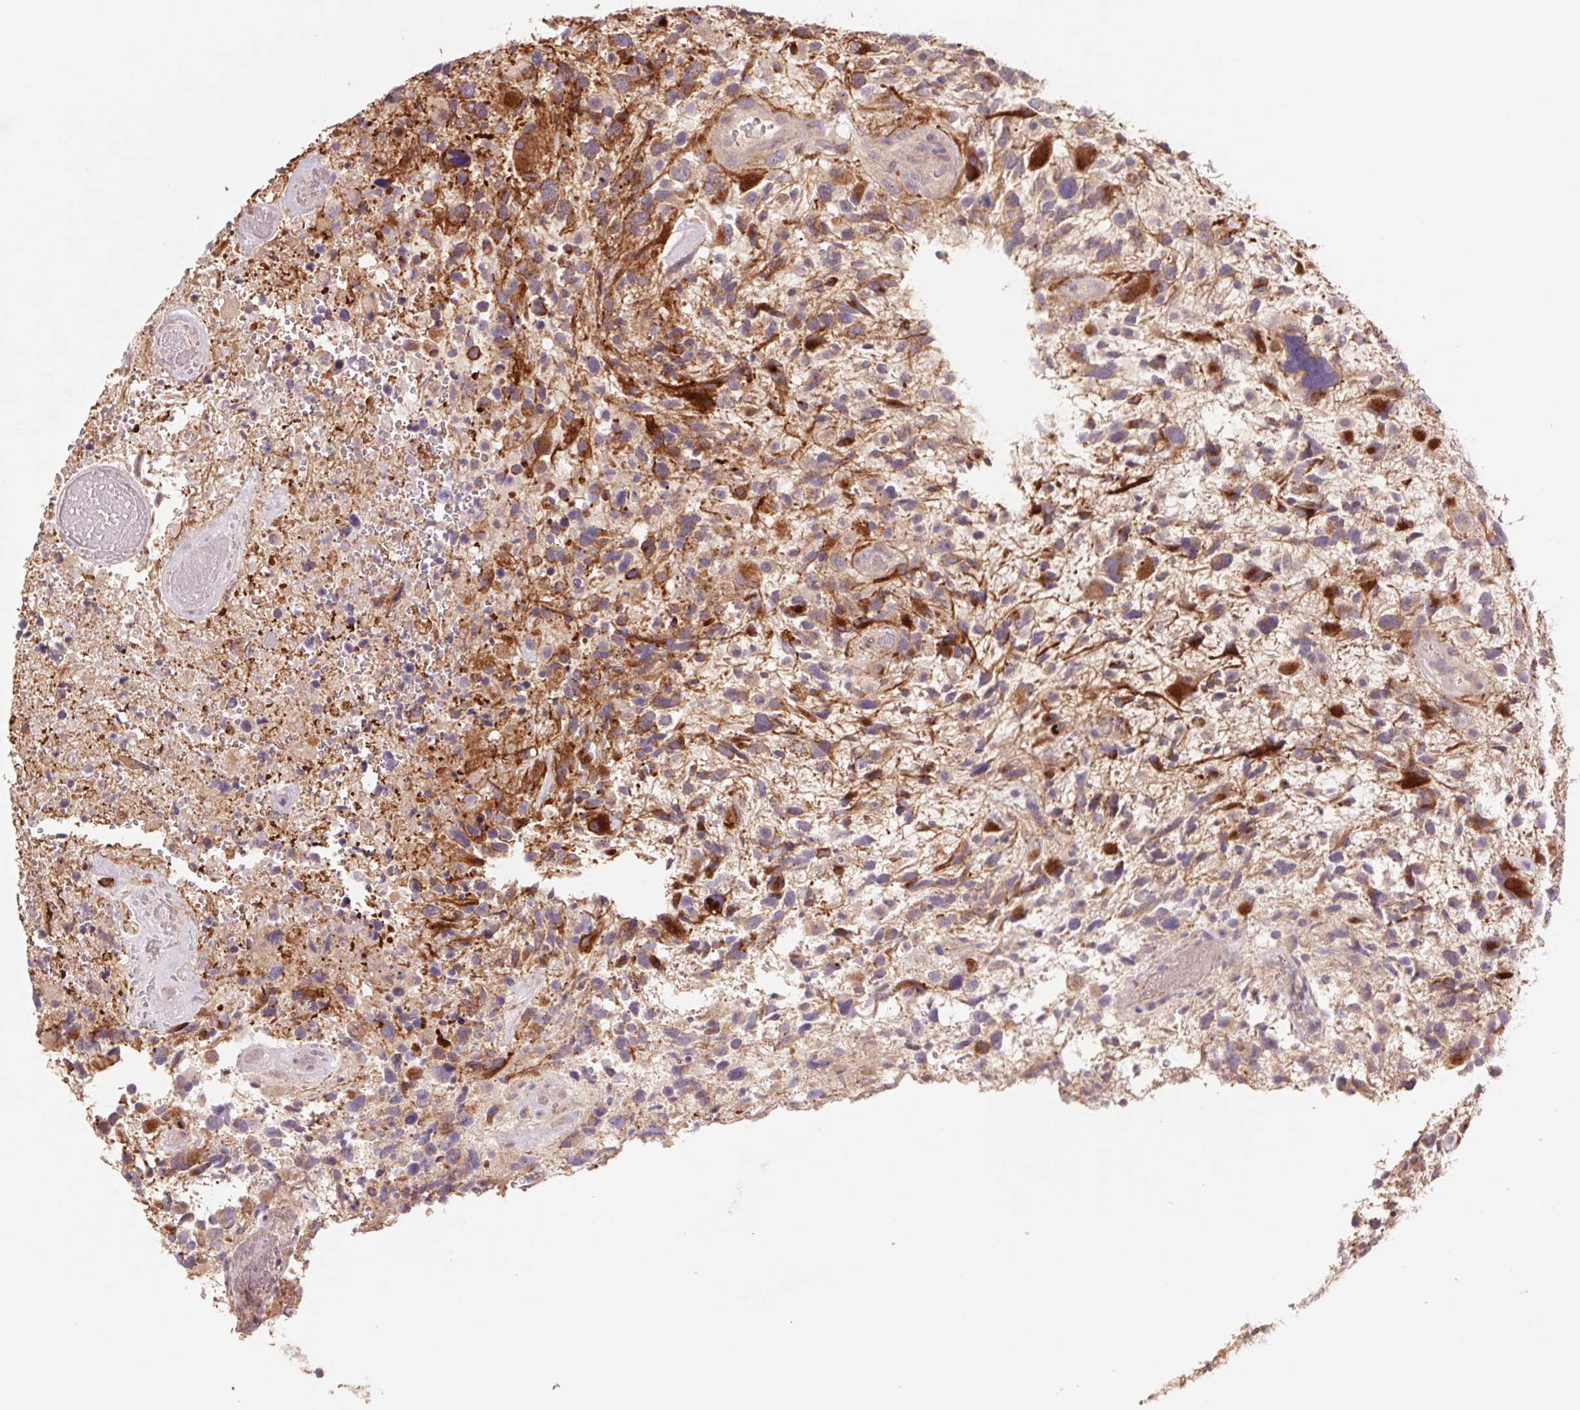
{"staining": {"intensity": "strong", "quantity": "25%-75%", "location": "cytoplasmic/membranous"}, "tissue": "glioma", "cell_type": "Tumor cells", "image_type": "cancer", "snomed": [{"axis": "morphology", "description": "Glioma, malignant, High grade"}, {"axis": "topography", "description": "Brain"}], "caption": "Protein staining demonstrates strong cytoplasmic/membranous staining in approximately 25%-75% of tumor cells in malignant high-grade glioma. (Brightfield microscopy of DAB IHC at high magnification).", "gene": "GRM2", "patient": {"sex": "female", "age": 71}}